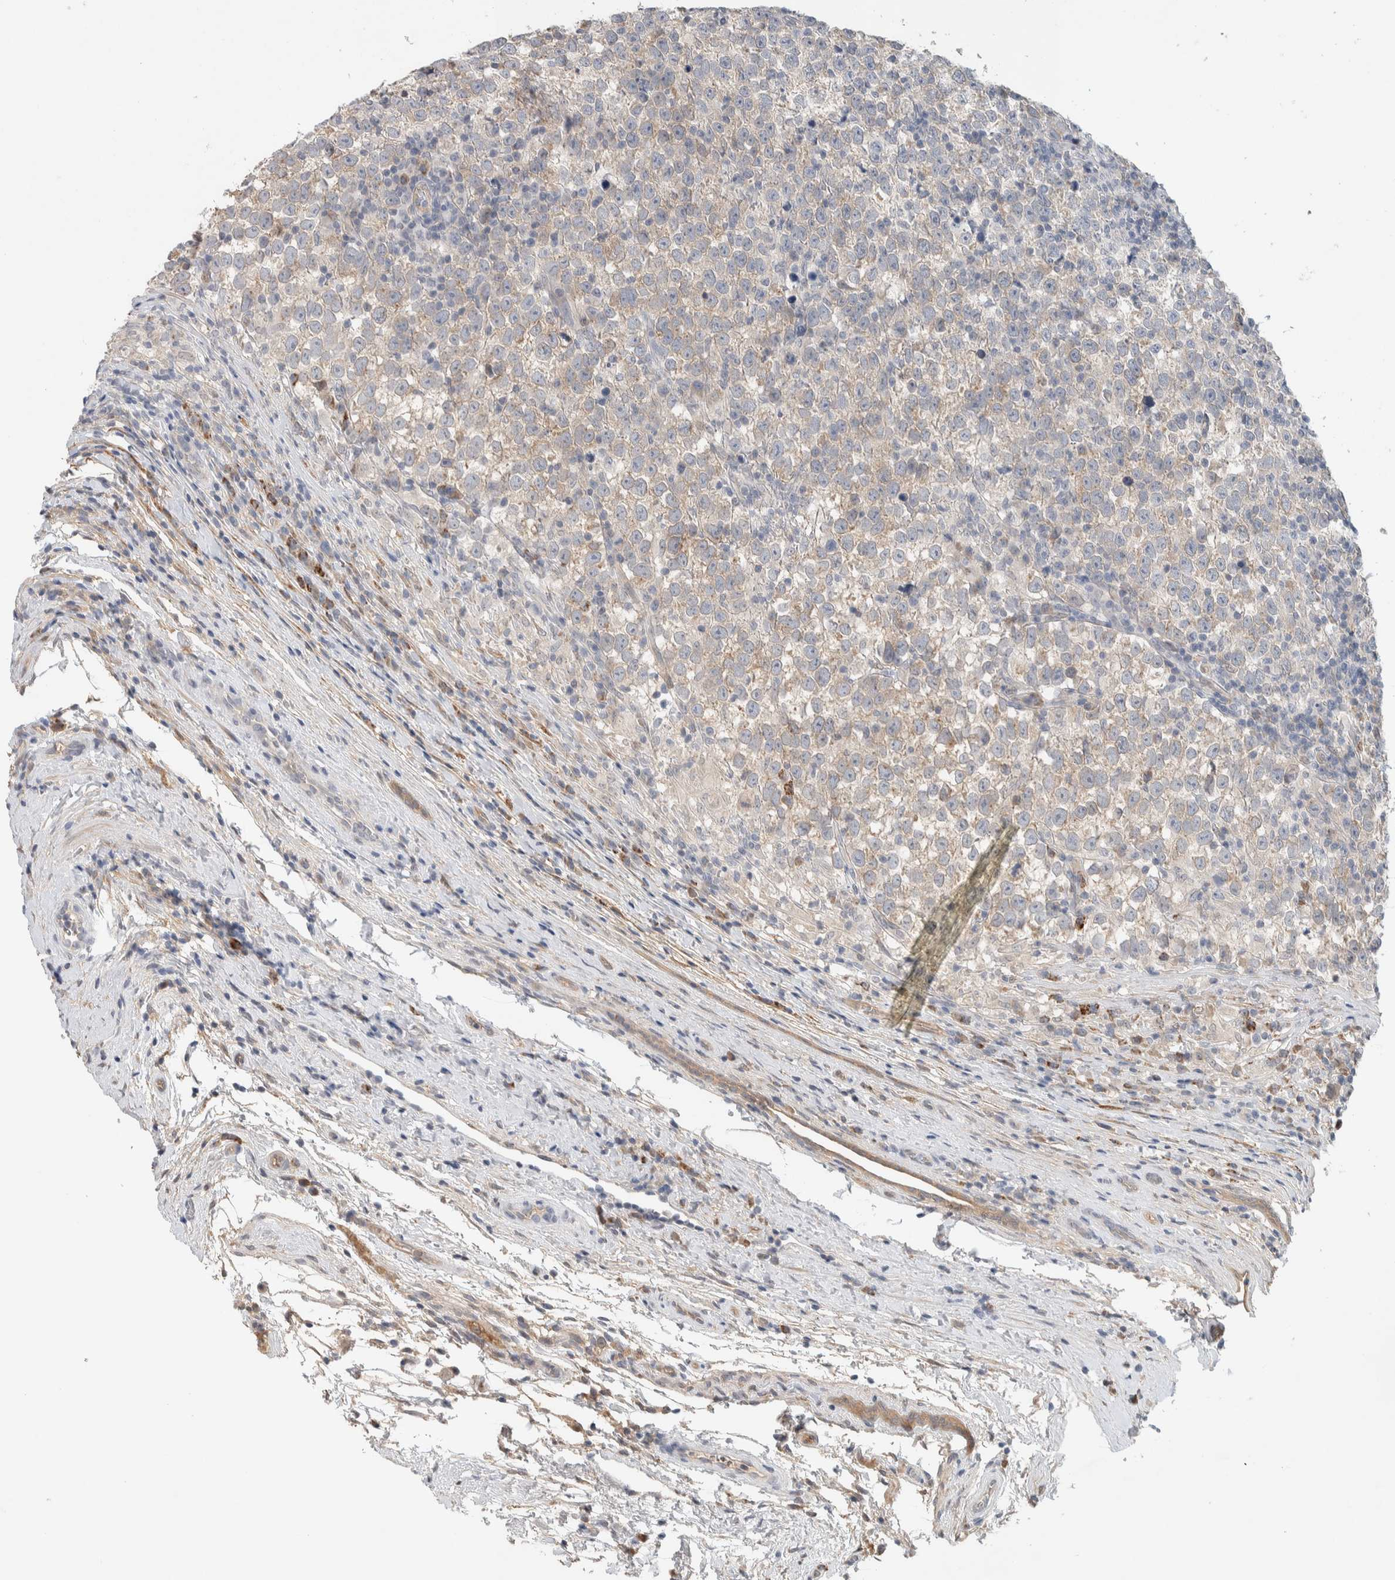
{"staining": {"intensity": "weak", "quantity": ">75%", "location": "cytoplasmic/membranous"}, "tissue": "testis cancer", "cell_type": "Tumor cells", "image_type": "cancer", "snomed": [{"axis": "morphology", "description": "Normal tissue, NOS"}, {"axis": "morphology", "description": "Seminoma, NOS"}, {"axis": "topography", "description": "Testis"}], "caption": "Immunohistochemistry (DAB) staining of human testis cancer (seminoma) demonstrates weak cytoplasmic/membranous protein positivity in approximately >75% of tumor cells.", "gene": "DEPTOR", "patient": {"sex": "male", "age": 43}}